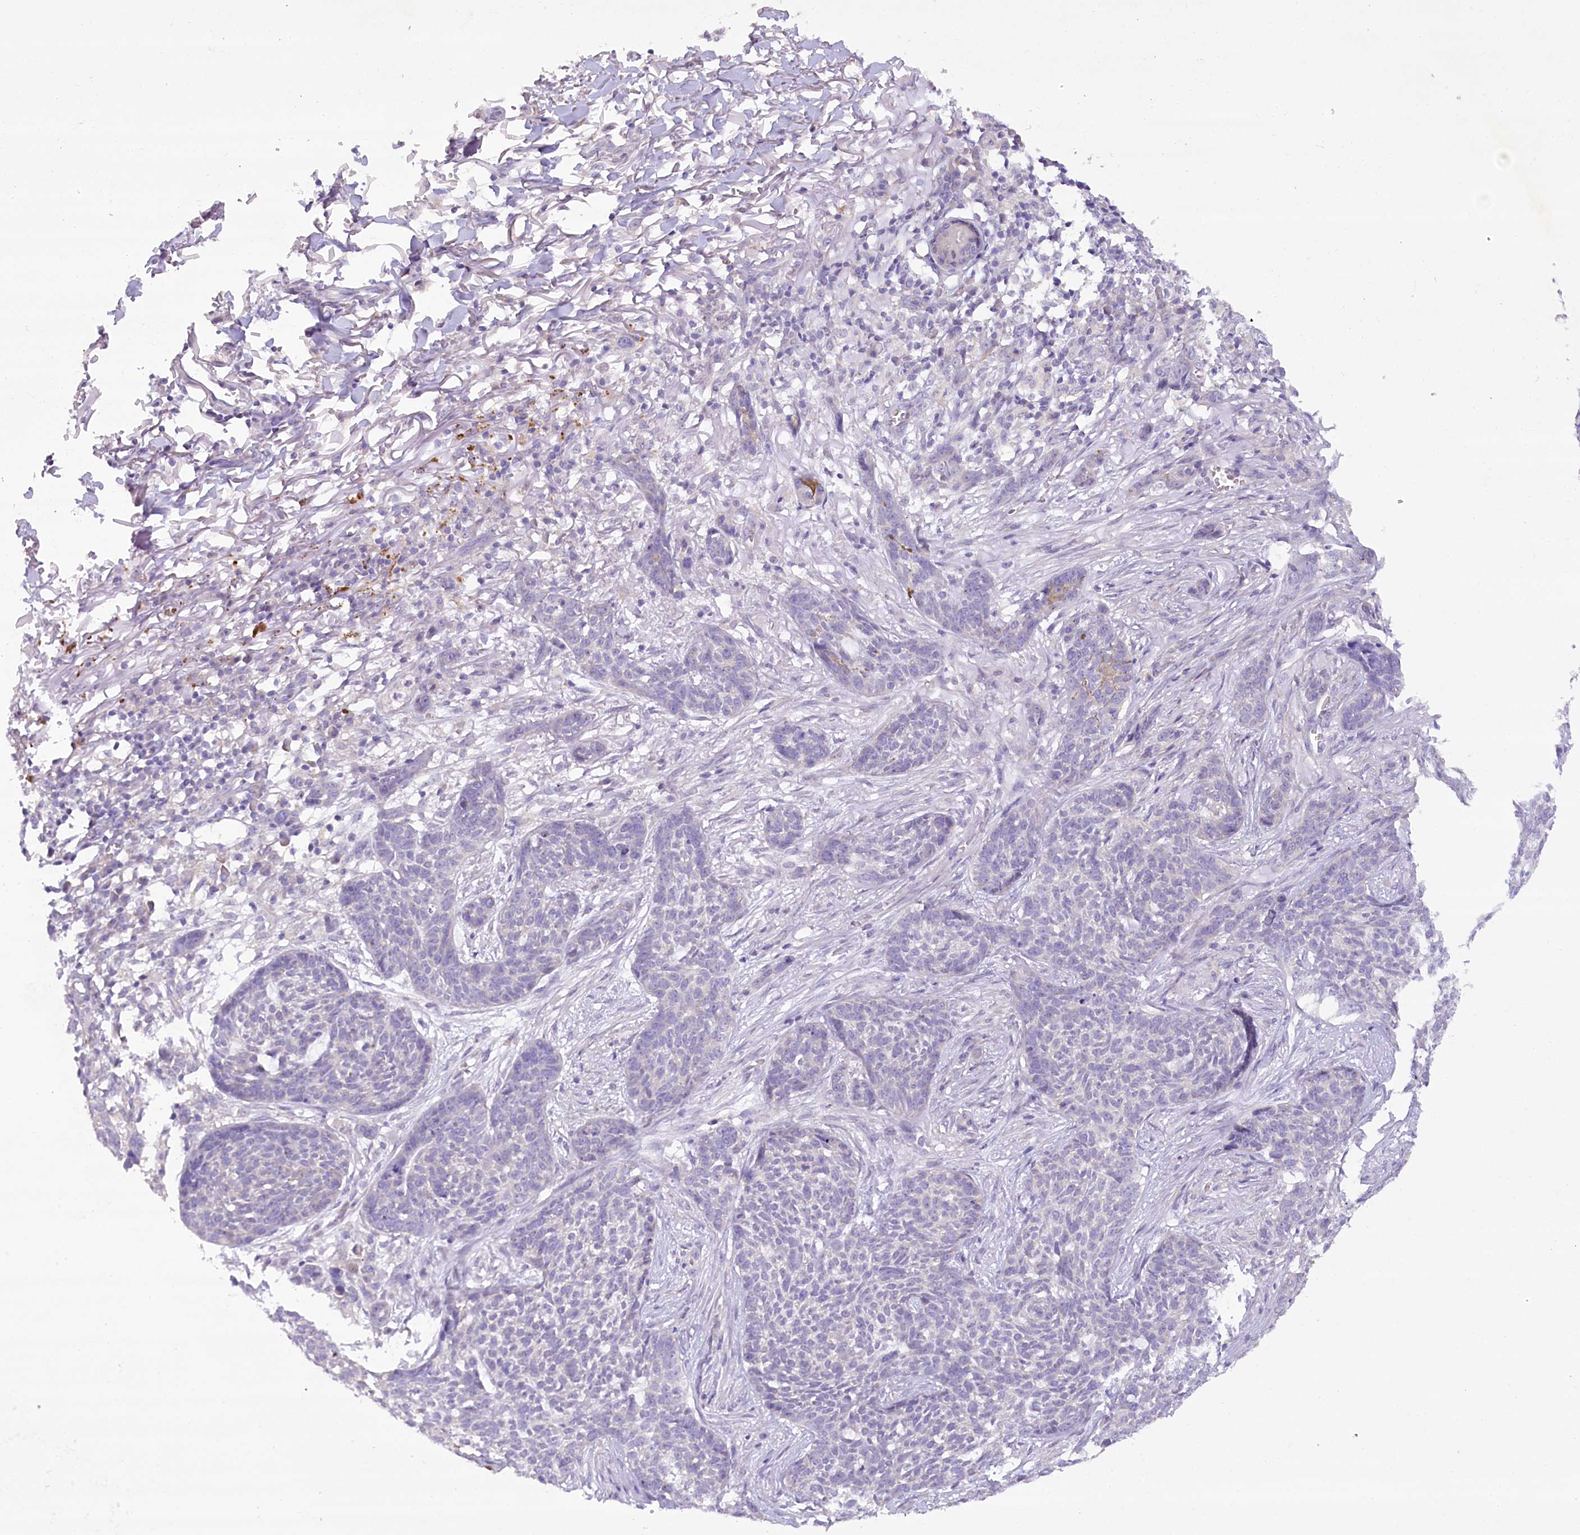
{"staining": {"intensity": "negative", "quantity": "none", "location": "none"}, "tissue": "skin cancer", "cell_type": "Tumor cells", "image_type": "cancer", "snomed": [{"axis": "morphology", "description": "Basal cell carcinoma"}, {"axis": "topography", "description": "Skin"}], "caption": "High magnification brightfield microscopy of skin basal cell carcinoma stained with DAB (brown) and counterstained with hematoxylin (blue): tumor cells show no significant expression. The staining is performed using DAB brown chromogen with nuclei counter-stained in using hematoxylin.", "gene": "DCUN1D1", "patient": {"sex": "male", "age": 85}}